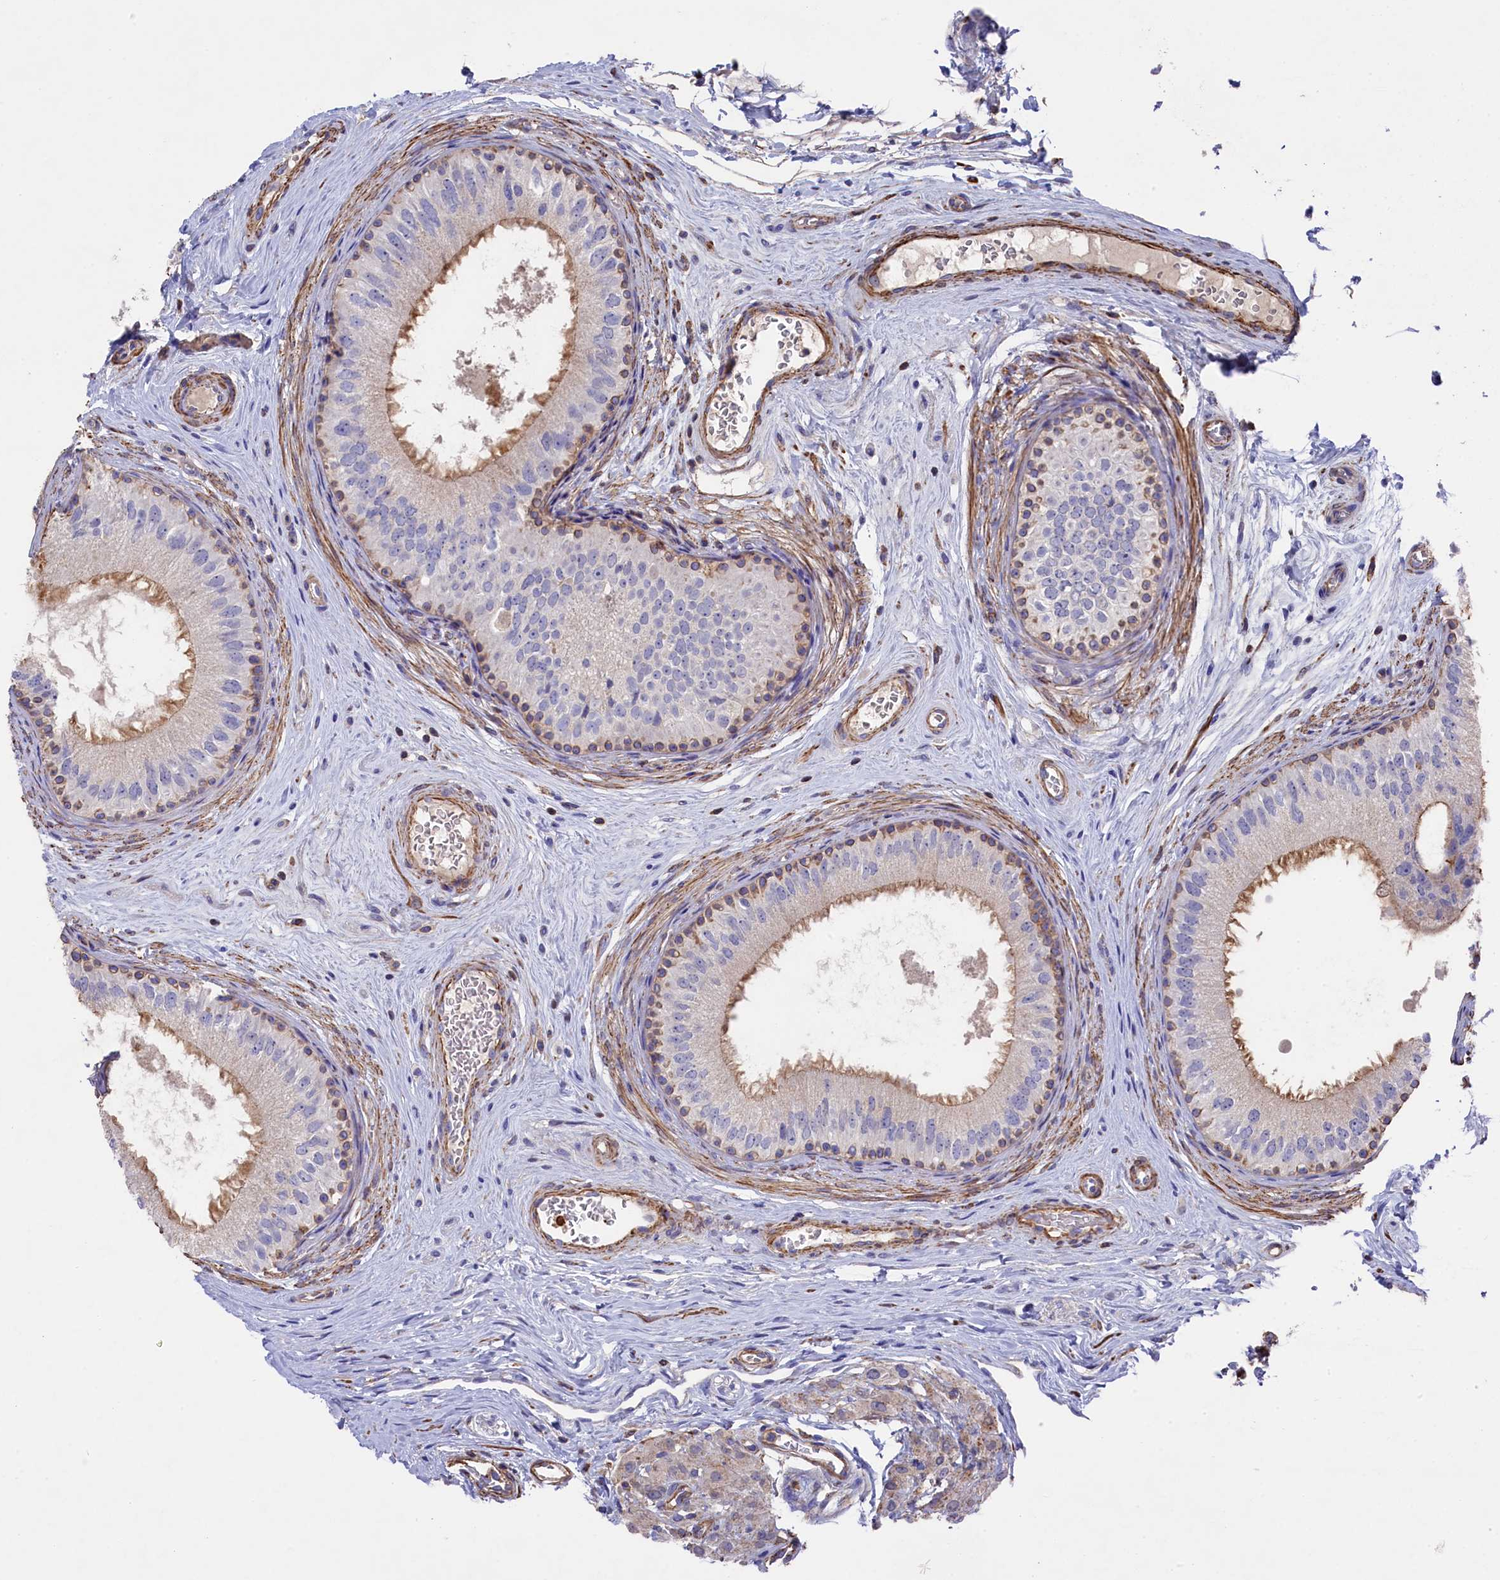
{"staining": {"intensity": "moderate", "quantity": "25%-75%", "location": "cytoplasmic/membranous"}, "tissue": "epididymis", "cell_type": "Glandular cells", "image_type": "normal", "snomed": [{"axis": "morphology", "description": "Normal tissue, NOS"}, {"axis": "topography", "description": "Epididymis"}], "caption": "Protein expression analysis of normal epididymis exhibits moderate cytoplasmic/membranous positivity in approximately 25%-75% of glandular cells. The staining was performed using DAB to visualize the protein expression in brown, while the nuclei were stained in blue with hematoxylin (Magnification: 20x).", "gene": "RAPSN", "patient": {"sex": "male", "age": 33}}